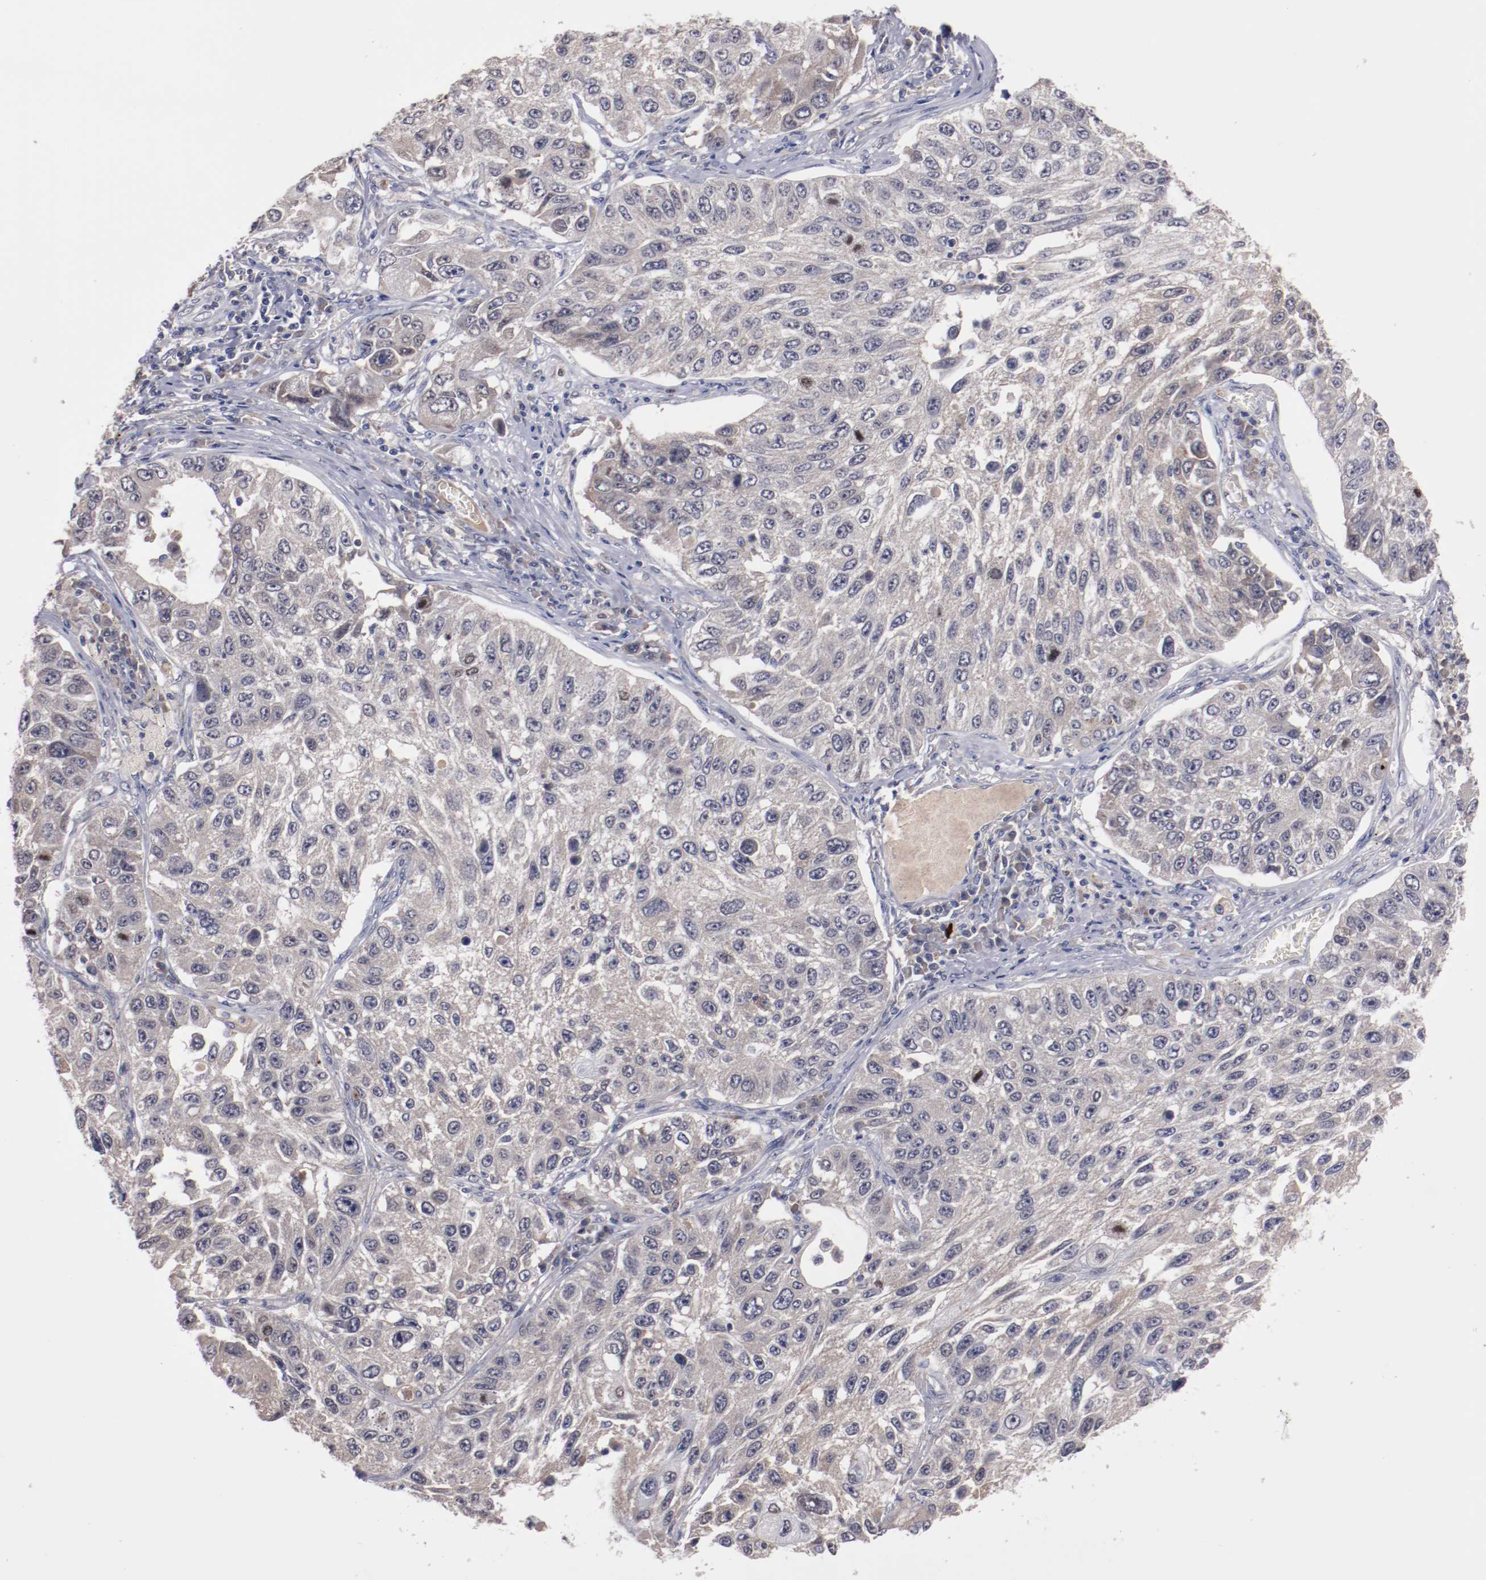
{"staining": {"intensity": "weak", "quantity": "<25%", "location": "cytoplasmic/membranous"}, "tissue": "lung cancer", "cell_type": "Tumor cells", "image_type": "cancer", "snomed": [{"axis": "morphology", "description": "Squamous cell carcinoma, NOS"}, {"axis": "topography", "description": "Lung"}], "caption": "Lung cancer was stained to show a protein in brown. There is no significant expression in tumor cells.", "gene": "FAM81A", "patient": {"sex": "male", "age": 71}}